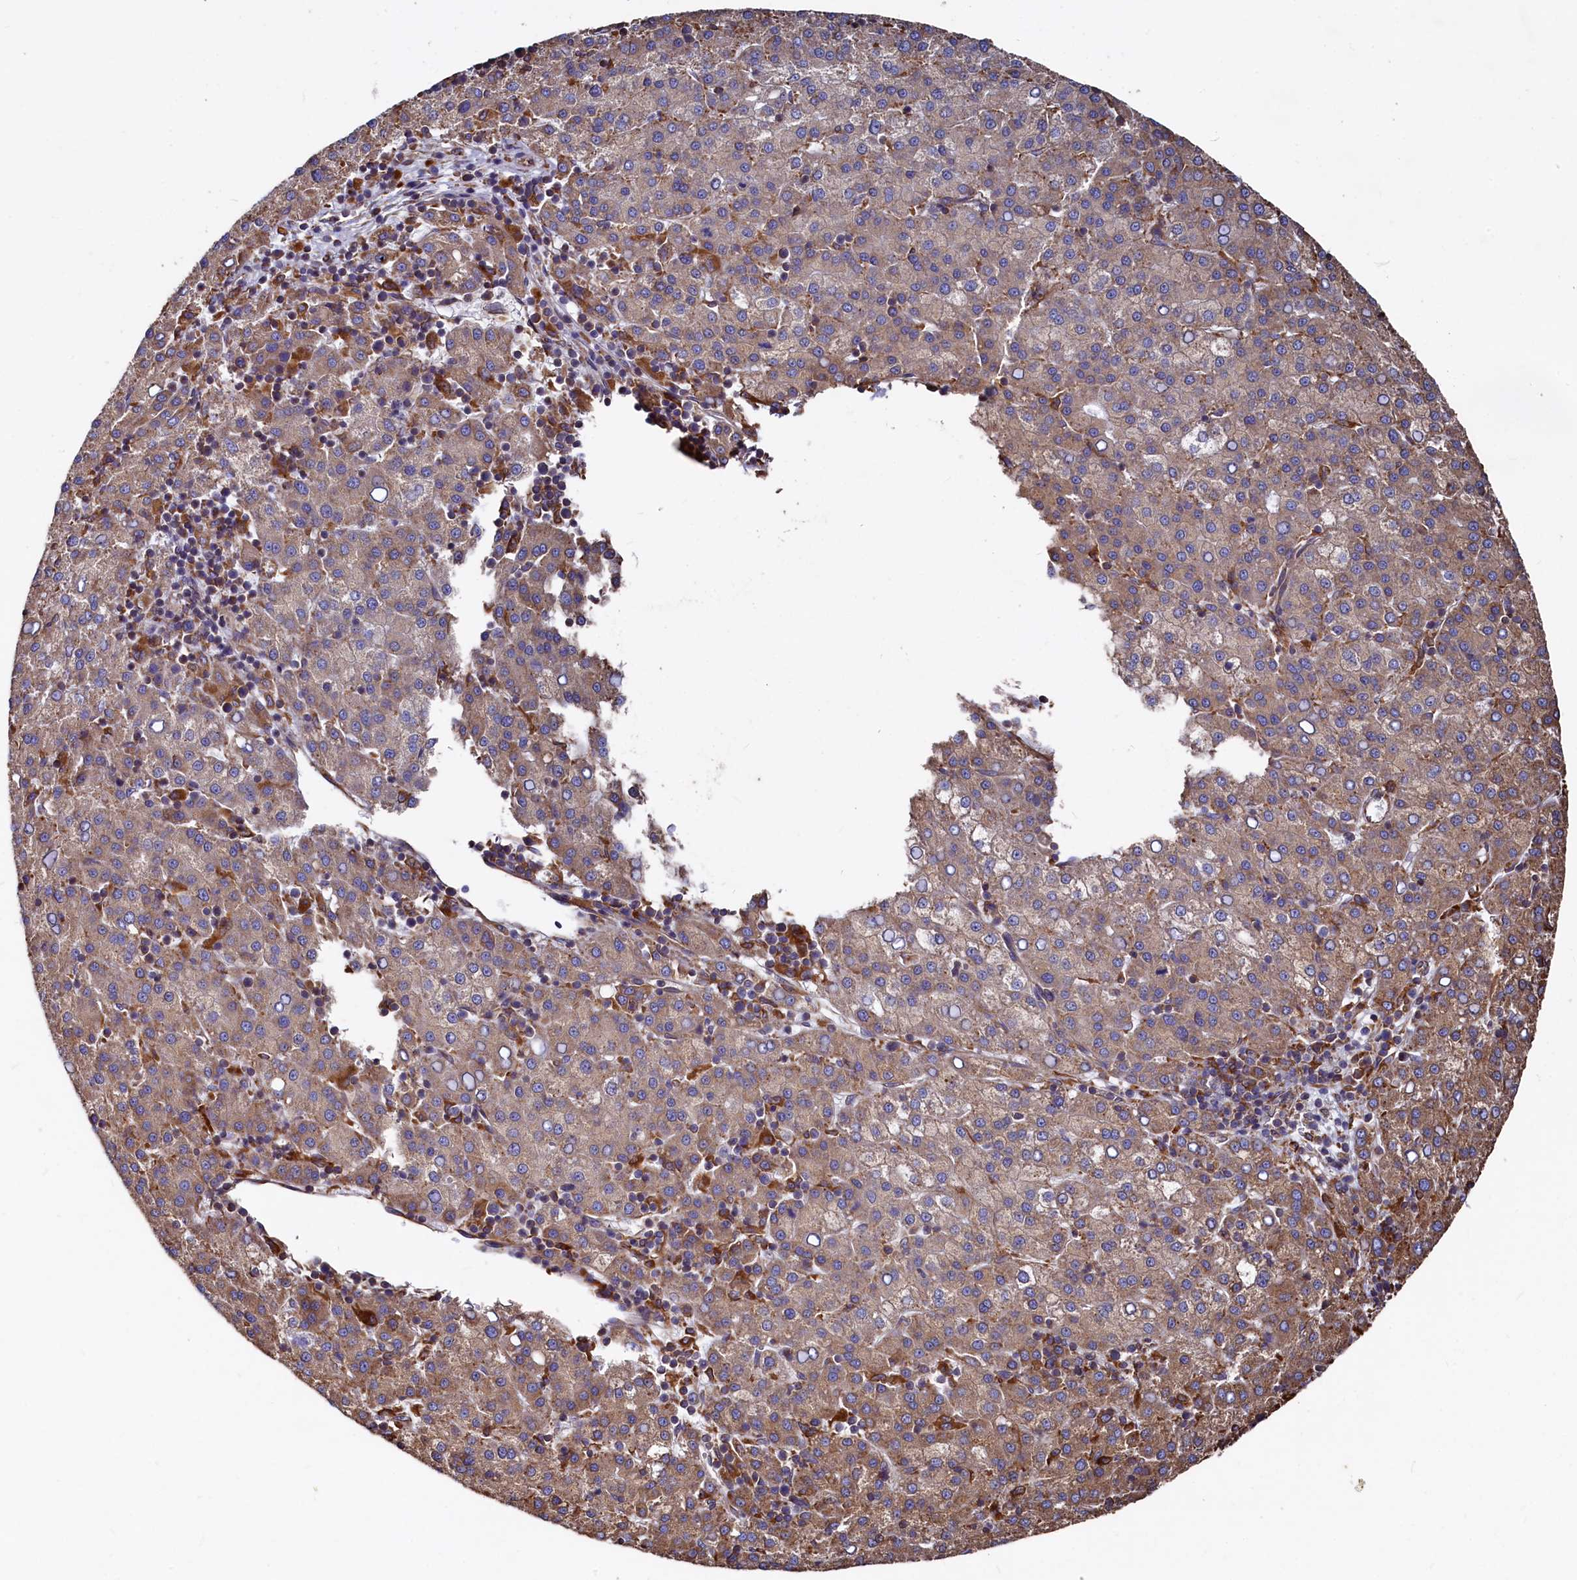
{"staining": {"intensity": "moderate", "quantity": "25%-75%", "location": "cytoplasmic/membranous"}, "tissue": "liver cancer", "cell_type": "Tumor cells", "image_type": "cancer", "snomed": [{"axis": "morphology", "description": "Carcinoma, Hepatocellular, NOS"}, {"axis": "topography", "description": "Liver"}], "caption": "The micrograph displays a brown stain indicating the presence of a protein in the cytoplasmic/membranous of tumor cells in liver cancer (hepatocellular carcinoma). (Stains: DAB (3,3'-diaminobenzidine) in brown, nuclei in blue, Microscopy: brightfield microscopy at high magnification).", "gene": "NEURL1B", "patient": {"sex": "female", "age": 58}}